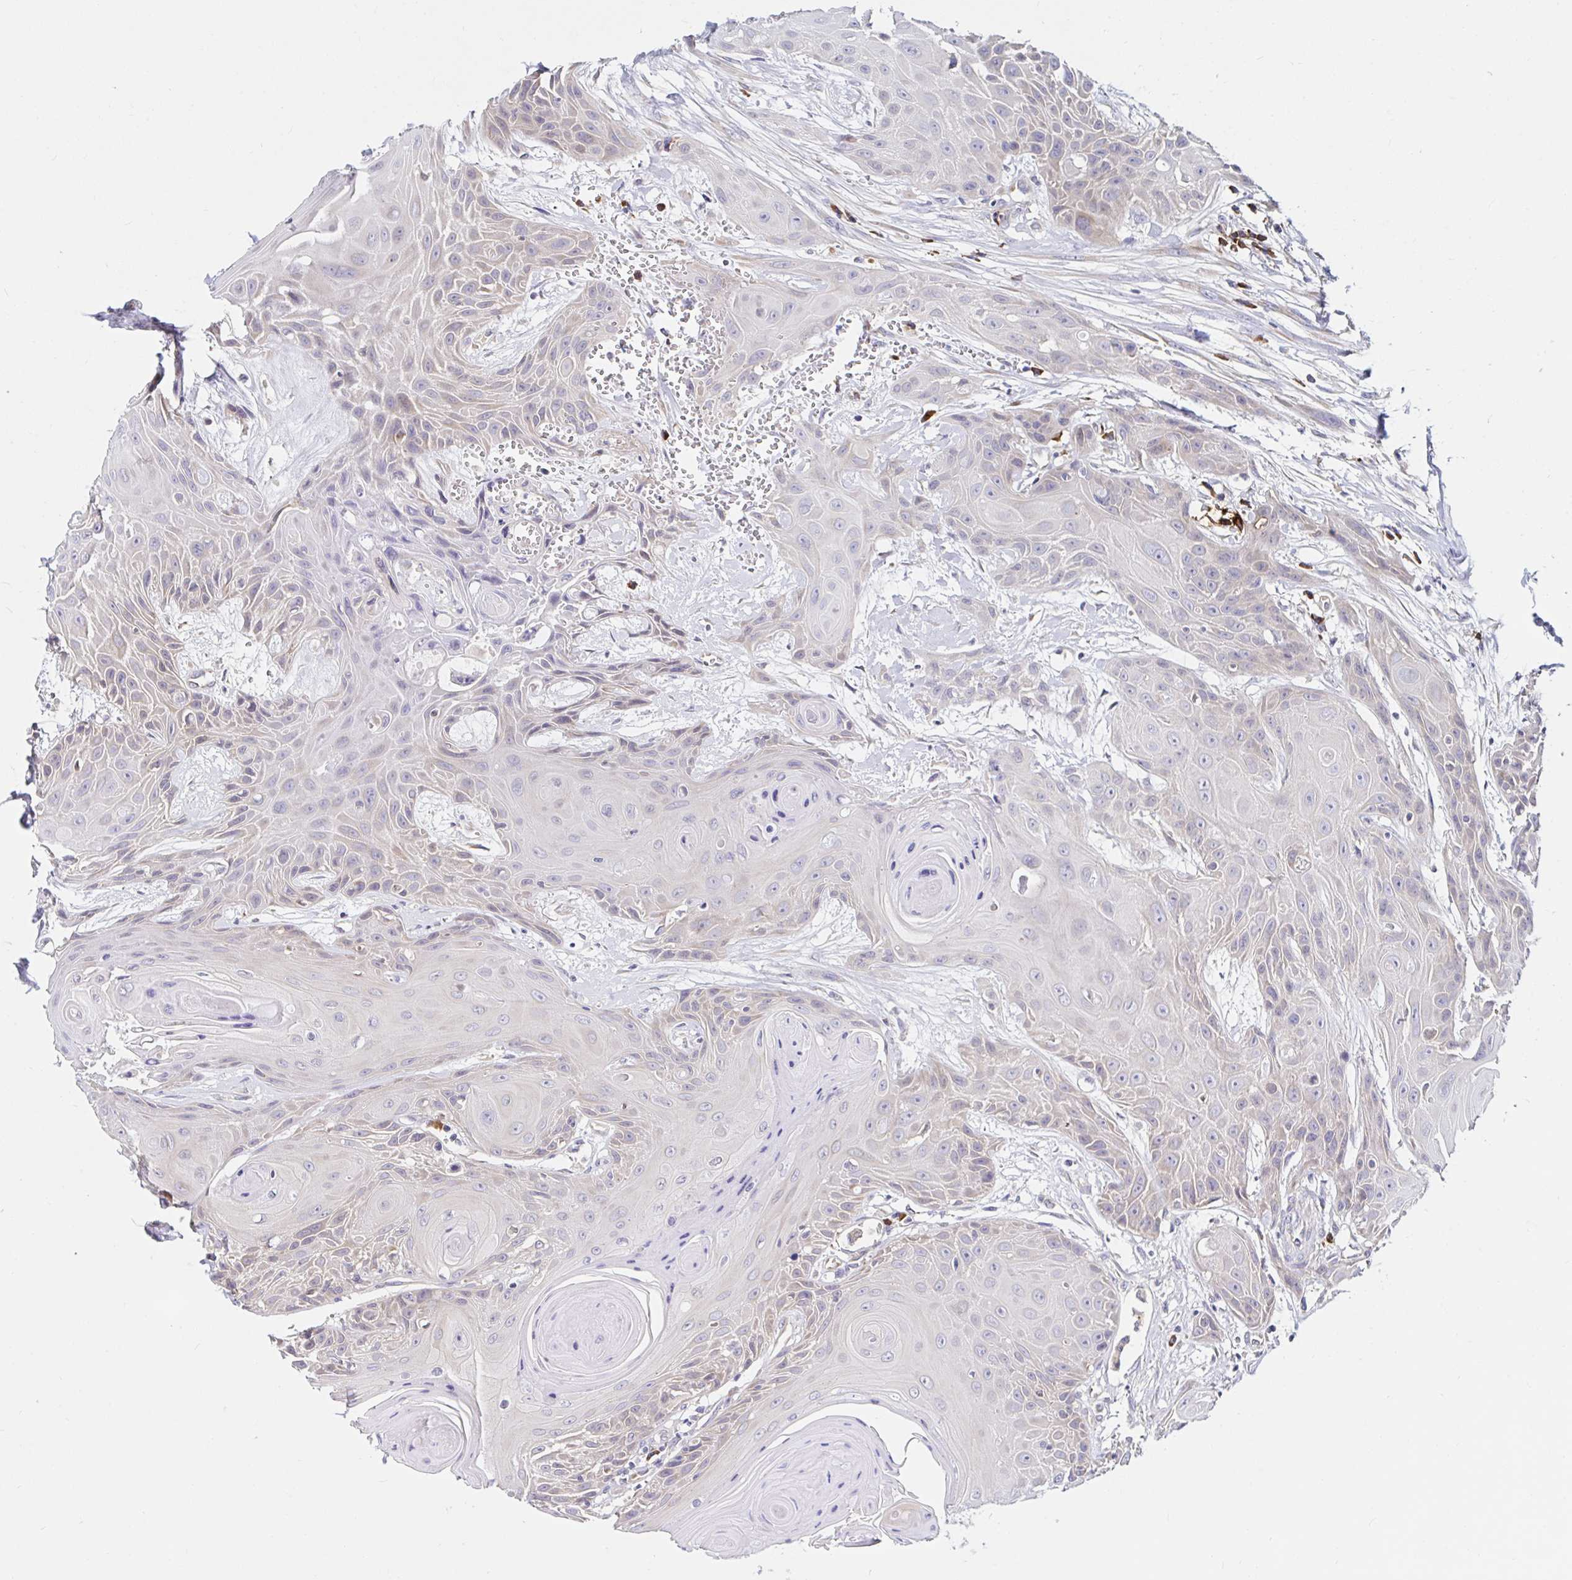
{"staining": {"intensity": "weak", "quantity": "<25%", "location": "cytoplasmic/membranous"}, "tissue": "head and neck cancer", "cell_type": "Tumor cells", "image_type": "cancer", "snomed": [{"axis": "morphology", "description": "Squamous cell carcinoma, NOS"}, {"axis": "topography", "description": "Head-Neck"}], "caption": "This is an immunohistochemistry (IHC) image of human head and neck cancer (squamous cell carcinoma). There is no expression in tumor cells.", "gene": "VSIG2", "patient": {"sex": "female", "age": 73}}